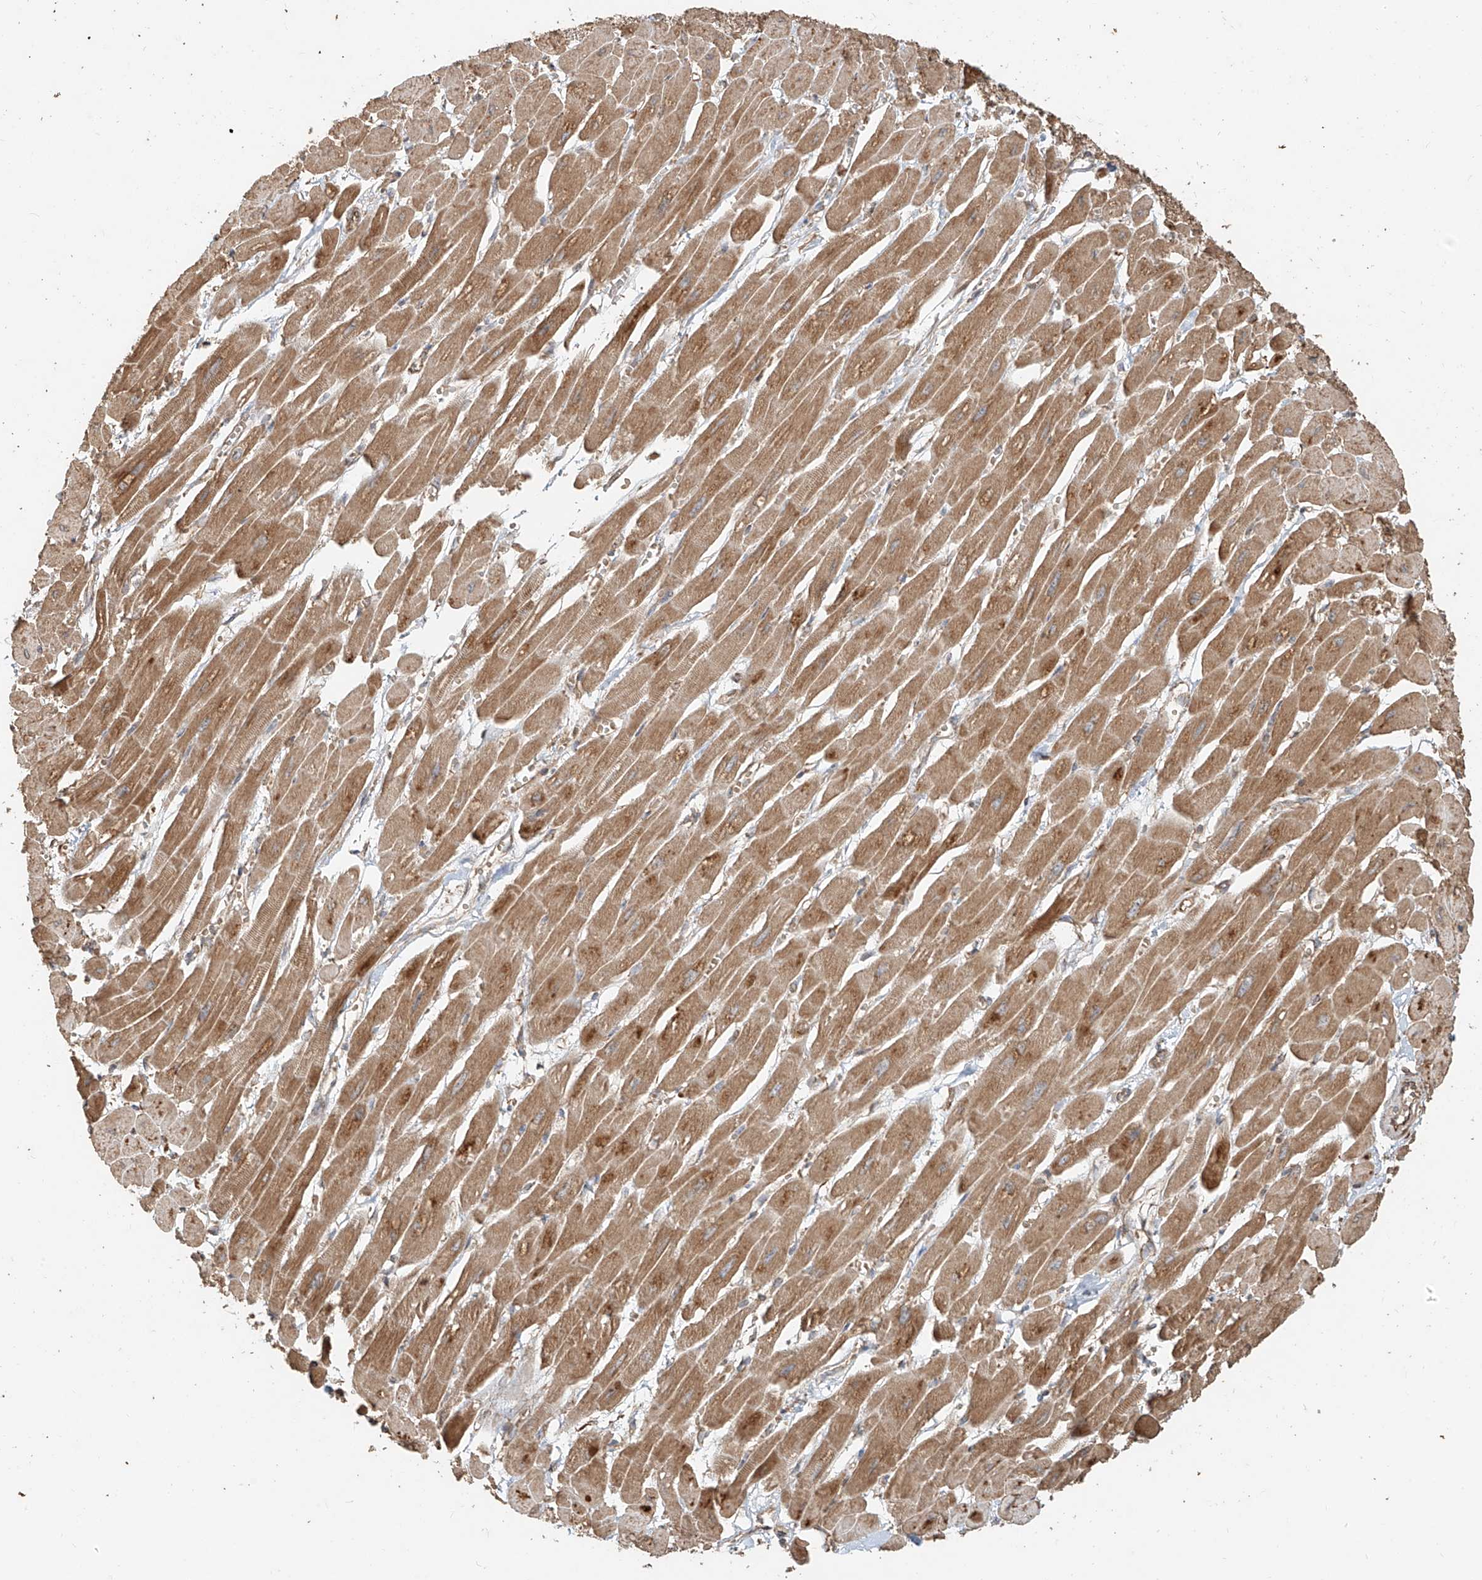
{"staining": {"intensity": "moderate", "quantity": ">75%", "location": "cytoplasmic/membranous"}, "tissue": "heart muscle", "cell_type": "Cardiomyocytes", "image_type": "normal", "snomed": [{"axis": "morphology", "description": "Normal tissue, NOS"}, {"axis": "topography", "description": "Heart"}], "caption": "Protein analysis of normal heart muscle reveals moderate cytoplasmic/membranous expression in about >75% of cardiomyocytes. (Brightfield microscopy of DAB IHC at high magnification).", "gene": "EFNB1", "patient": {"sex": "female", "age": 54}}